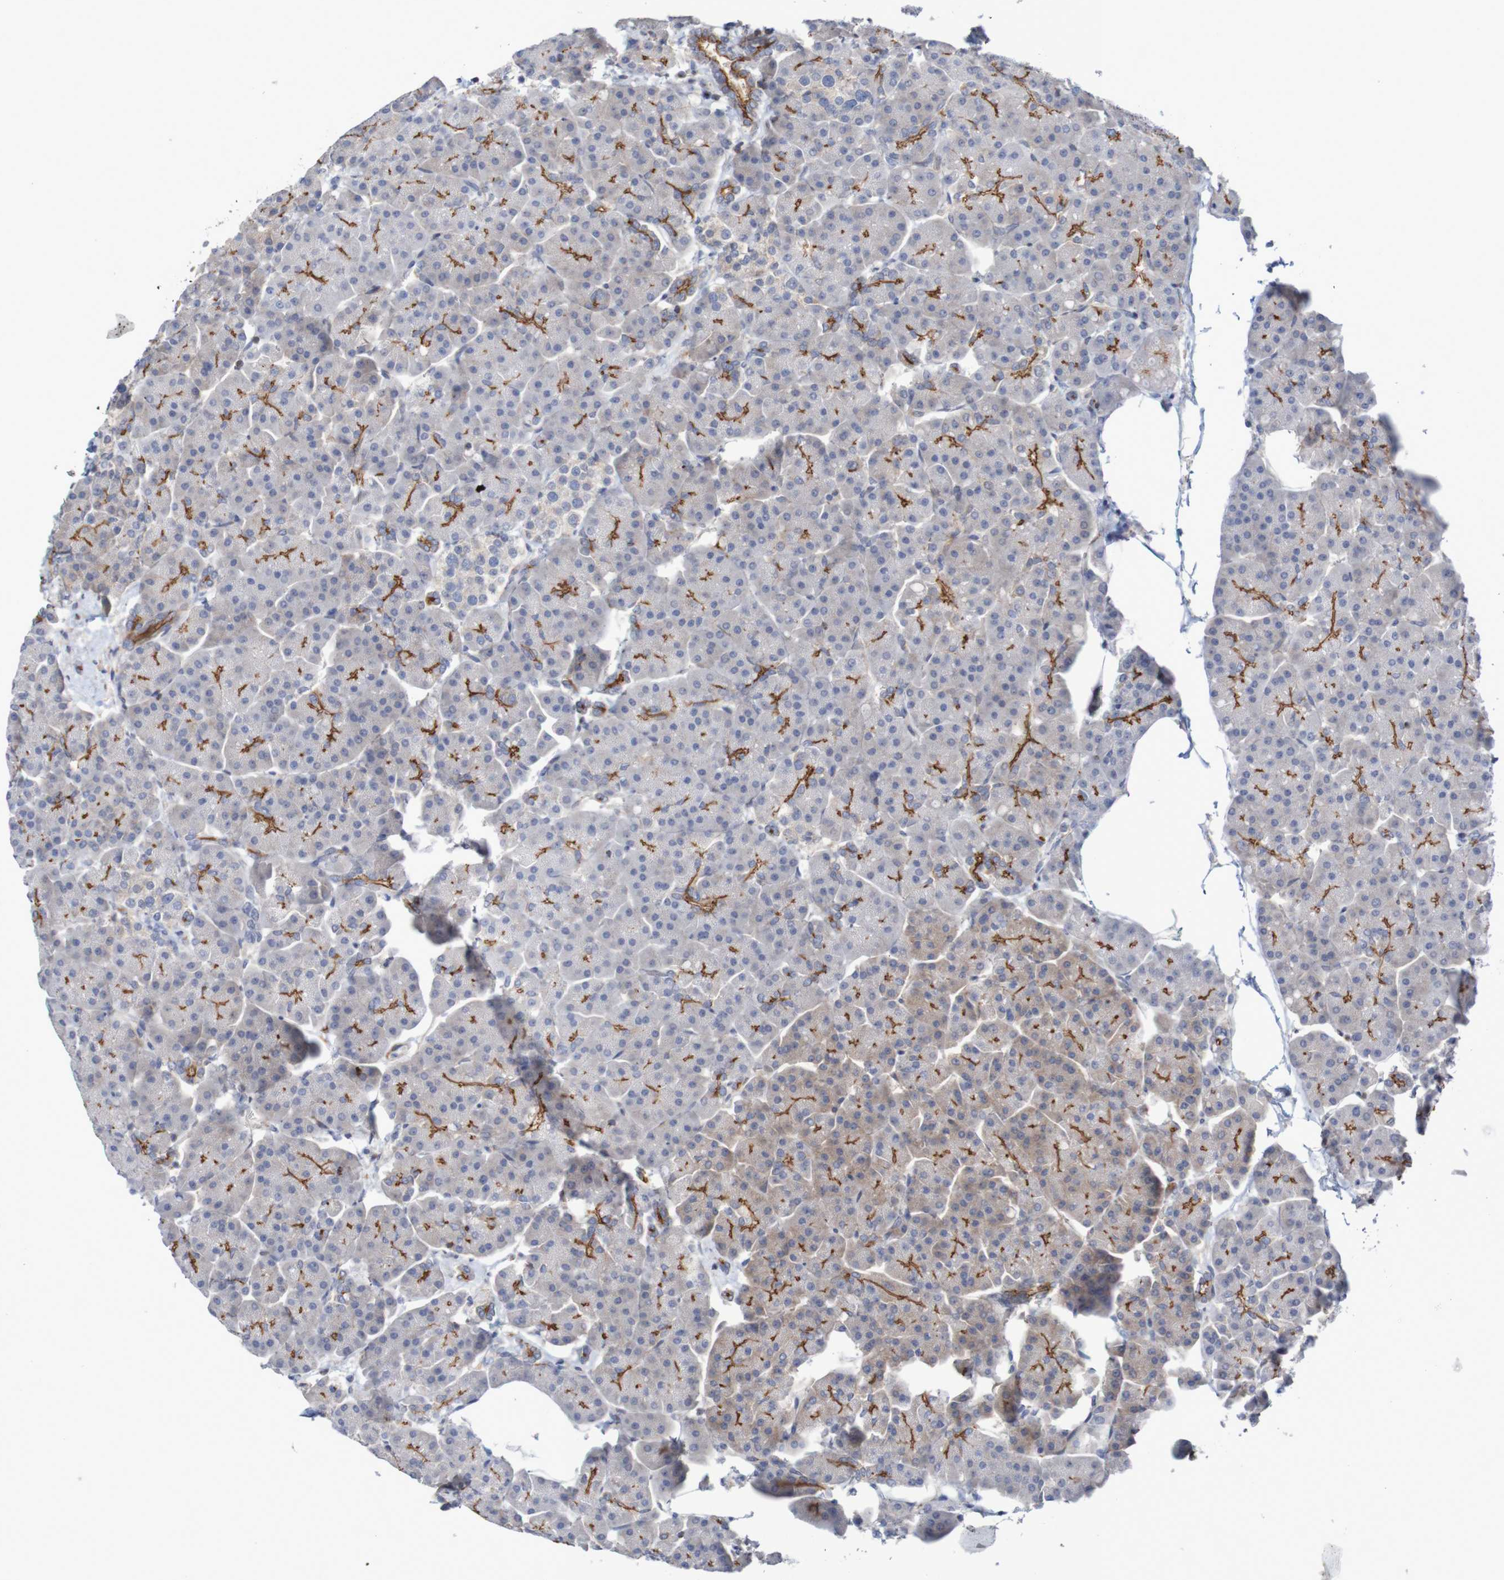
{"staining": {"intensity": "moderate", "quantity": "25%-75%", "location": "cytoplasmic/membranous"}, "tissue": "pancreas", "cell_type": "Exocrine glandular cells", "image_type": "normal", "snomed": [{"axis": "morphology", "description": "Normal tissue, NOS"}, {"axis": "topography", "description": "Pancreas"}], "caption": "The histopathology image reveals staining of normal pancreas, revealing moderate cytoplasmic/membranous protein expression (brown color) within exocrine glandular cells.", "gene": "NECTIN2", "patient": {"sex": "female", "age": 70}}